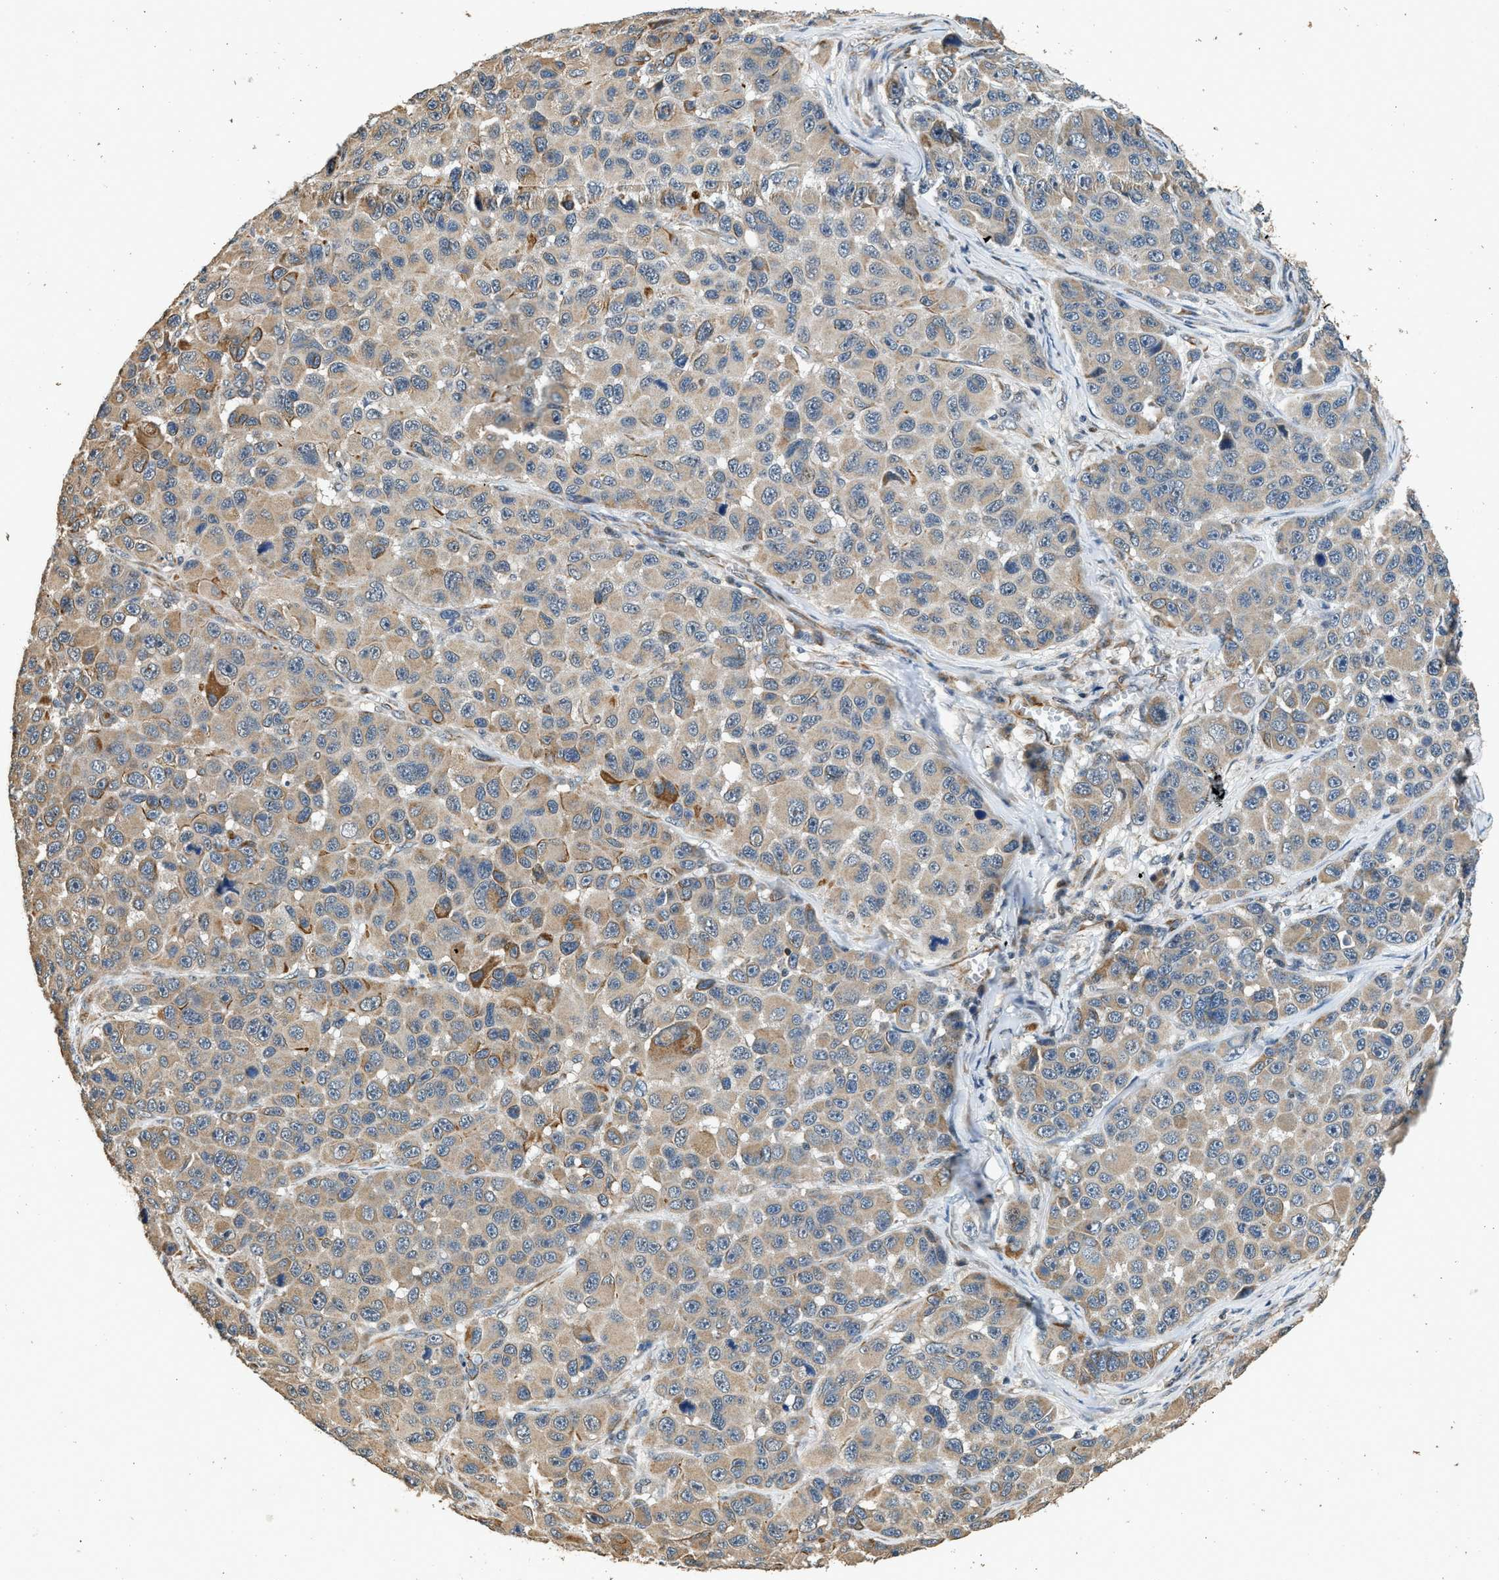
{"staining": {"intensity": "weak", "quantity": ">75%", "location": "cytoplasmic/membranous"}, "tissue": "melanoma", "cell_type": "Tumor cells", "image_type": "cancer", "snomed": [{"axis": "morphology", "description": "Malignant melanoma, NOS"}, {"axis": "topography", "description": "Skin"}], "caption": "About >75% of tumor cells in human melanoma demonstrate weak cytoplasmic/membranous protein staining as visualized by brown immunohistochemical staining.", "gene": "PCLO", "patient": {"sex": "male", "age": 53}}